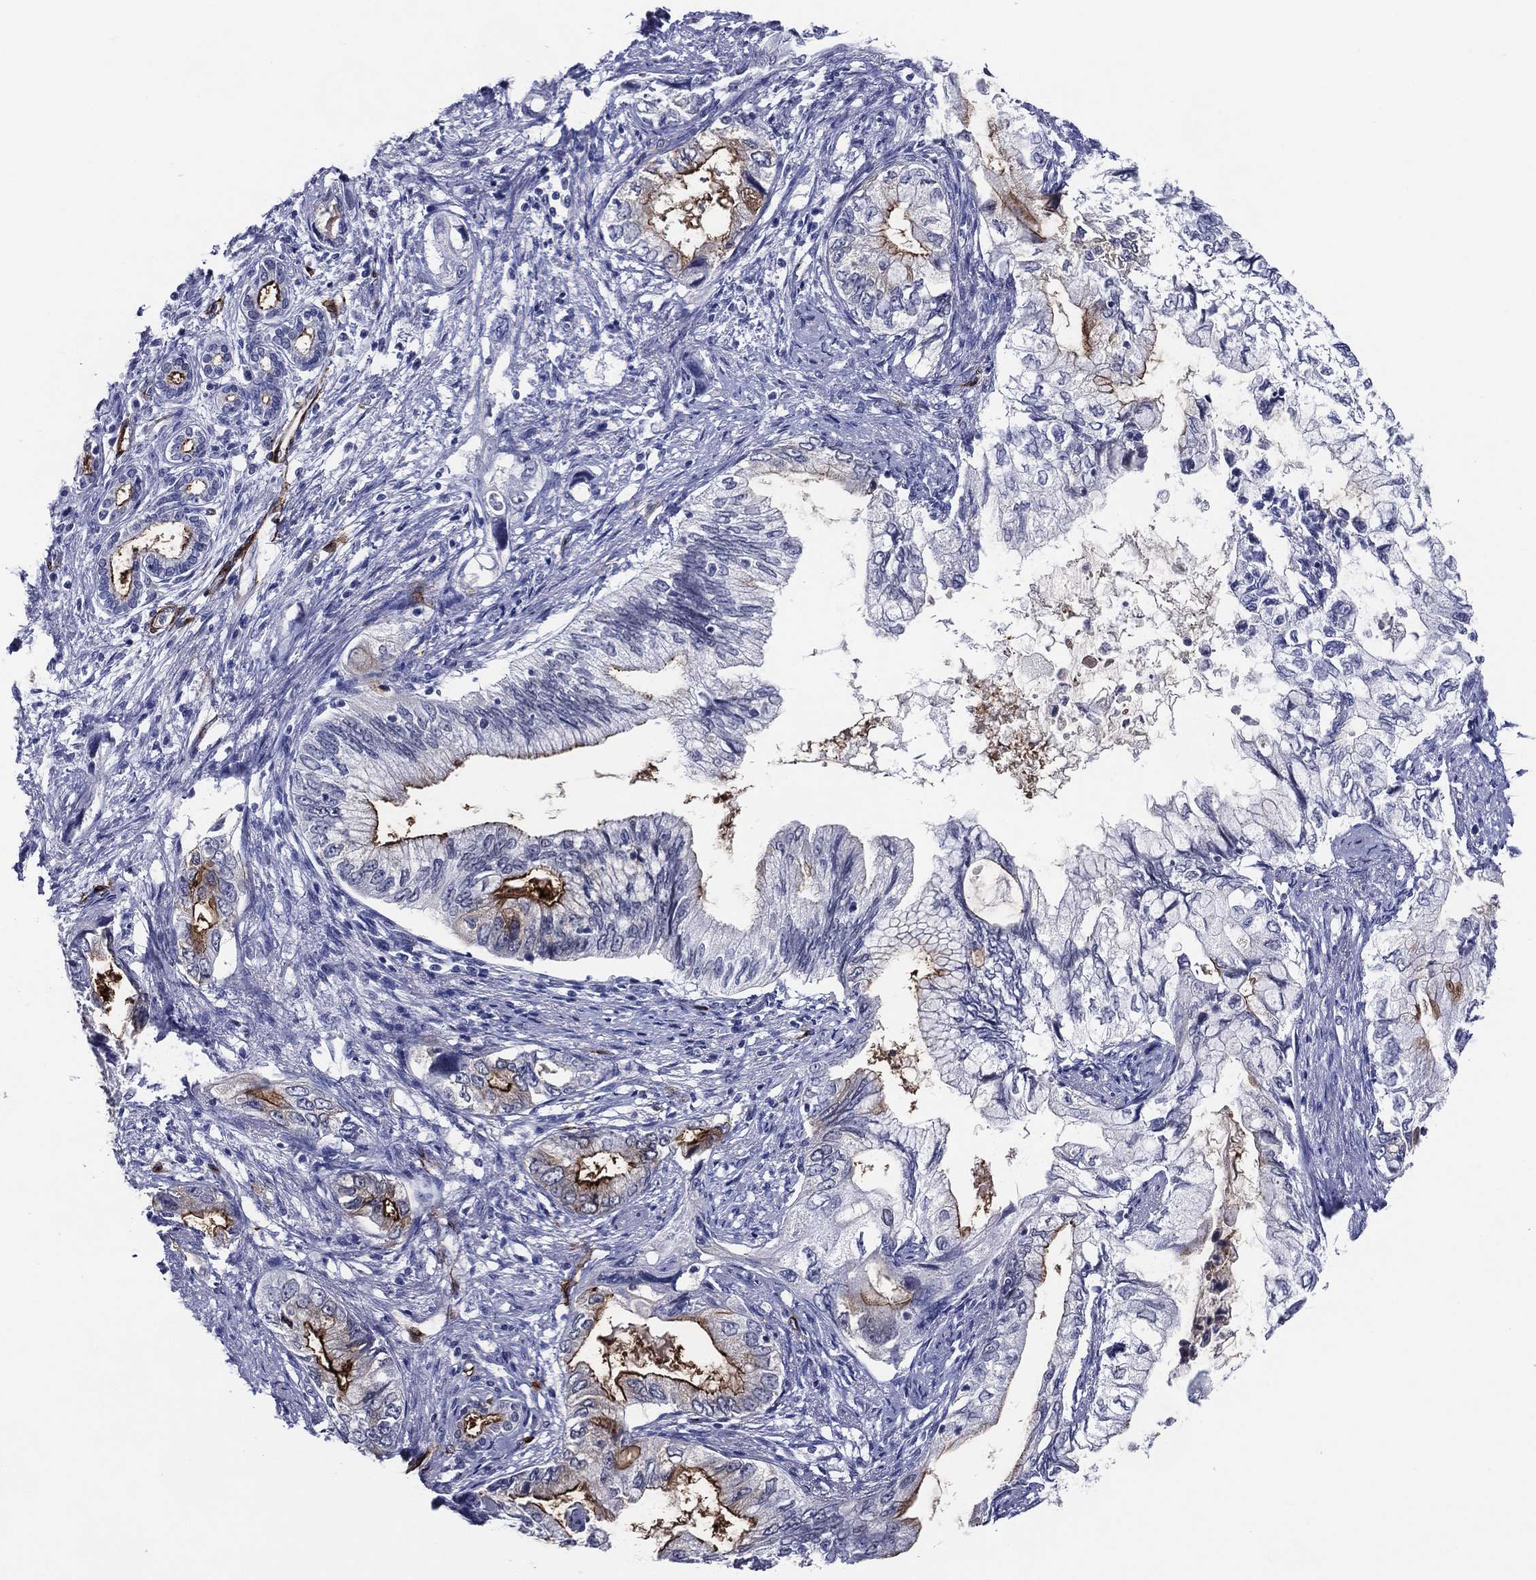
{"staining": {"intensity": "strong", "quantity": "<25%", "location": "cytoplasmic/membranous"}, "tissue": "pancreatic cancer", "cell_type": "Tumor cells", "image_type": "cancer", "snomed": [{"axis": "morphology", "description": "Adenocarcinoma, NOS"}, {"axis": "topography", "description": "Pancreas"}], "caption": "This is an image of immunohistochemistry (IHC) staining of pancreatic cancer (adenocarcinoma), which shows strong expression in the cytoplasmic/membranous of tumor cells.", "gene": "ACE2", "patient": {"sex": "female", "age": 73}}